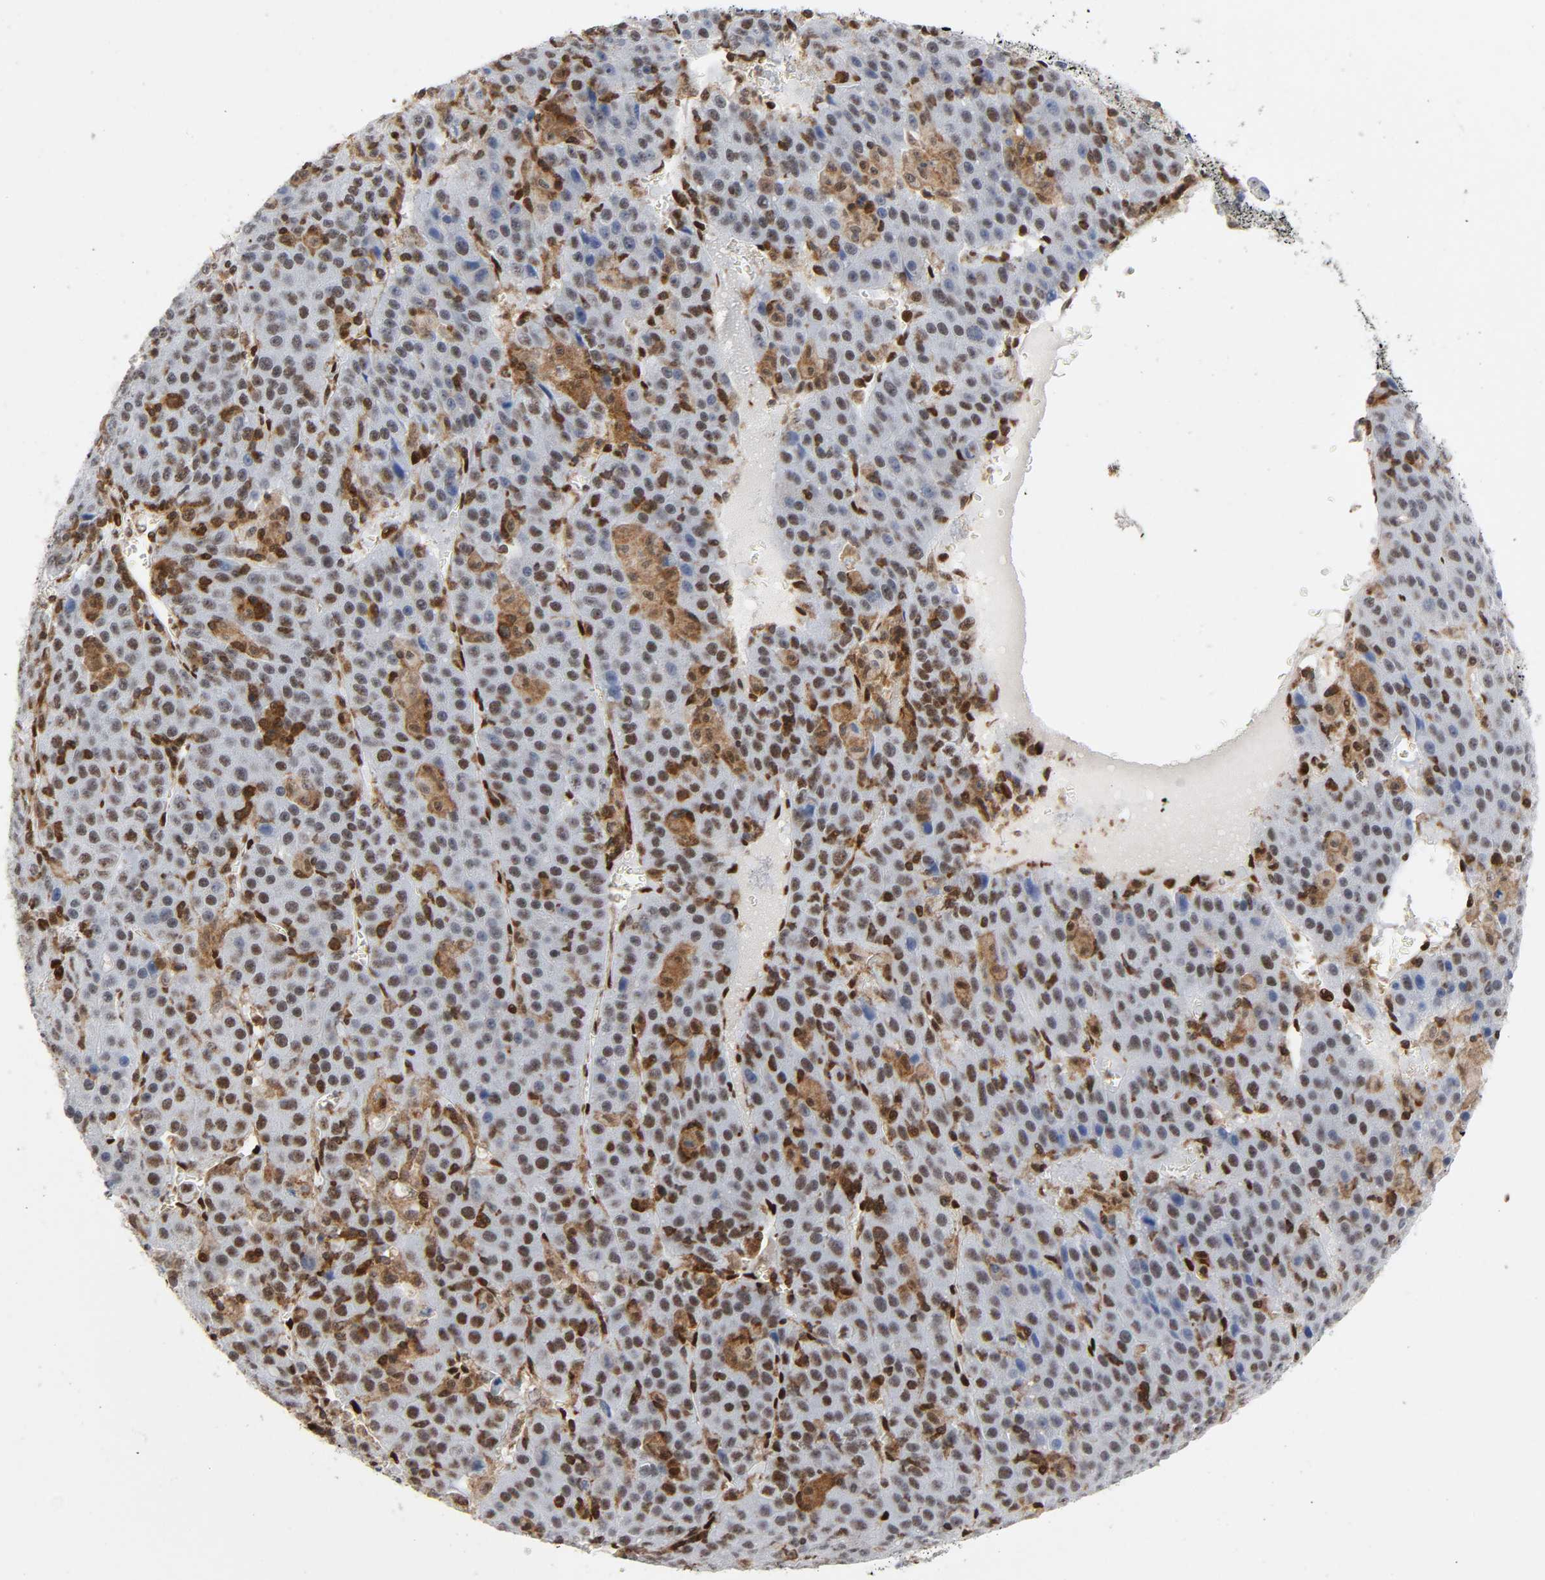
{"staining": {"intensity": "weak", "quantity": "25%-75%", "location": "nuclear"}, "tissue": "liver cancer", "cell_type": "Tumor cells", "image_type": "cancer", "snomed": [{"axis": "morphology", "description": "Carcinoma, Hepatocellular, NOS"}, {"axis": "topography", "description": "Liver"}], "caption": "The immunohistochemical stain labels weak nuclear expression in tumor cells of liver hepatocellular carcinoma tissue. (DAB (3,3'-diaminobenzidine) = brown stain, brightfield microscopy at high magnification).", "gene": "WAS", "patient": {"sex": "female", "age": 53}}